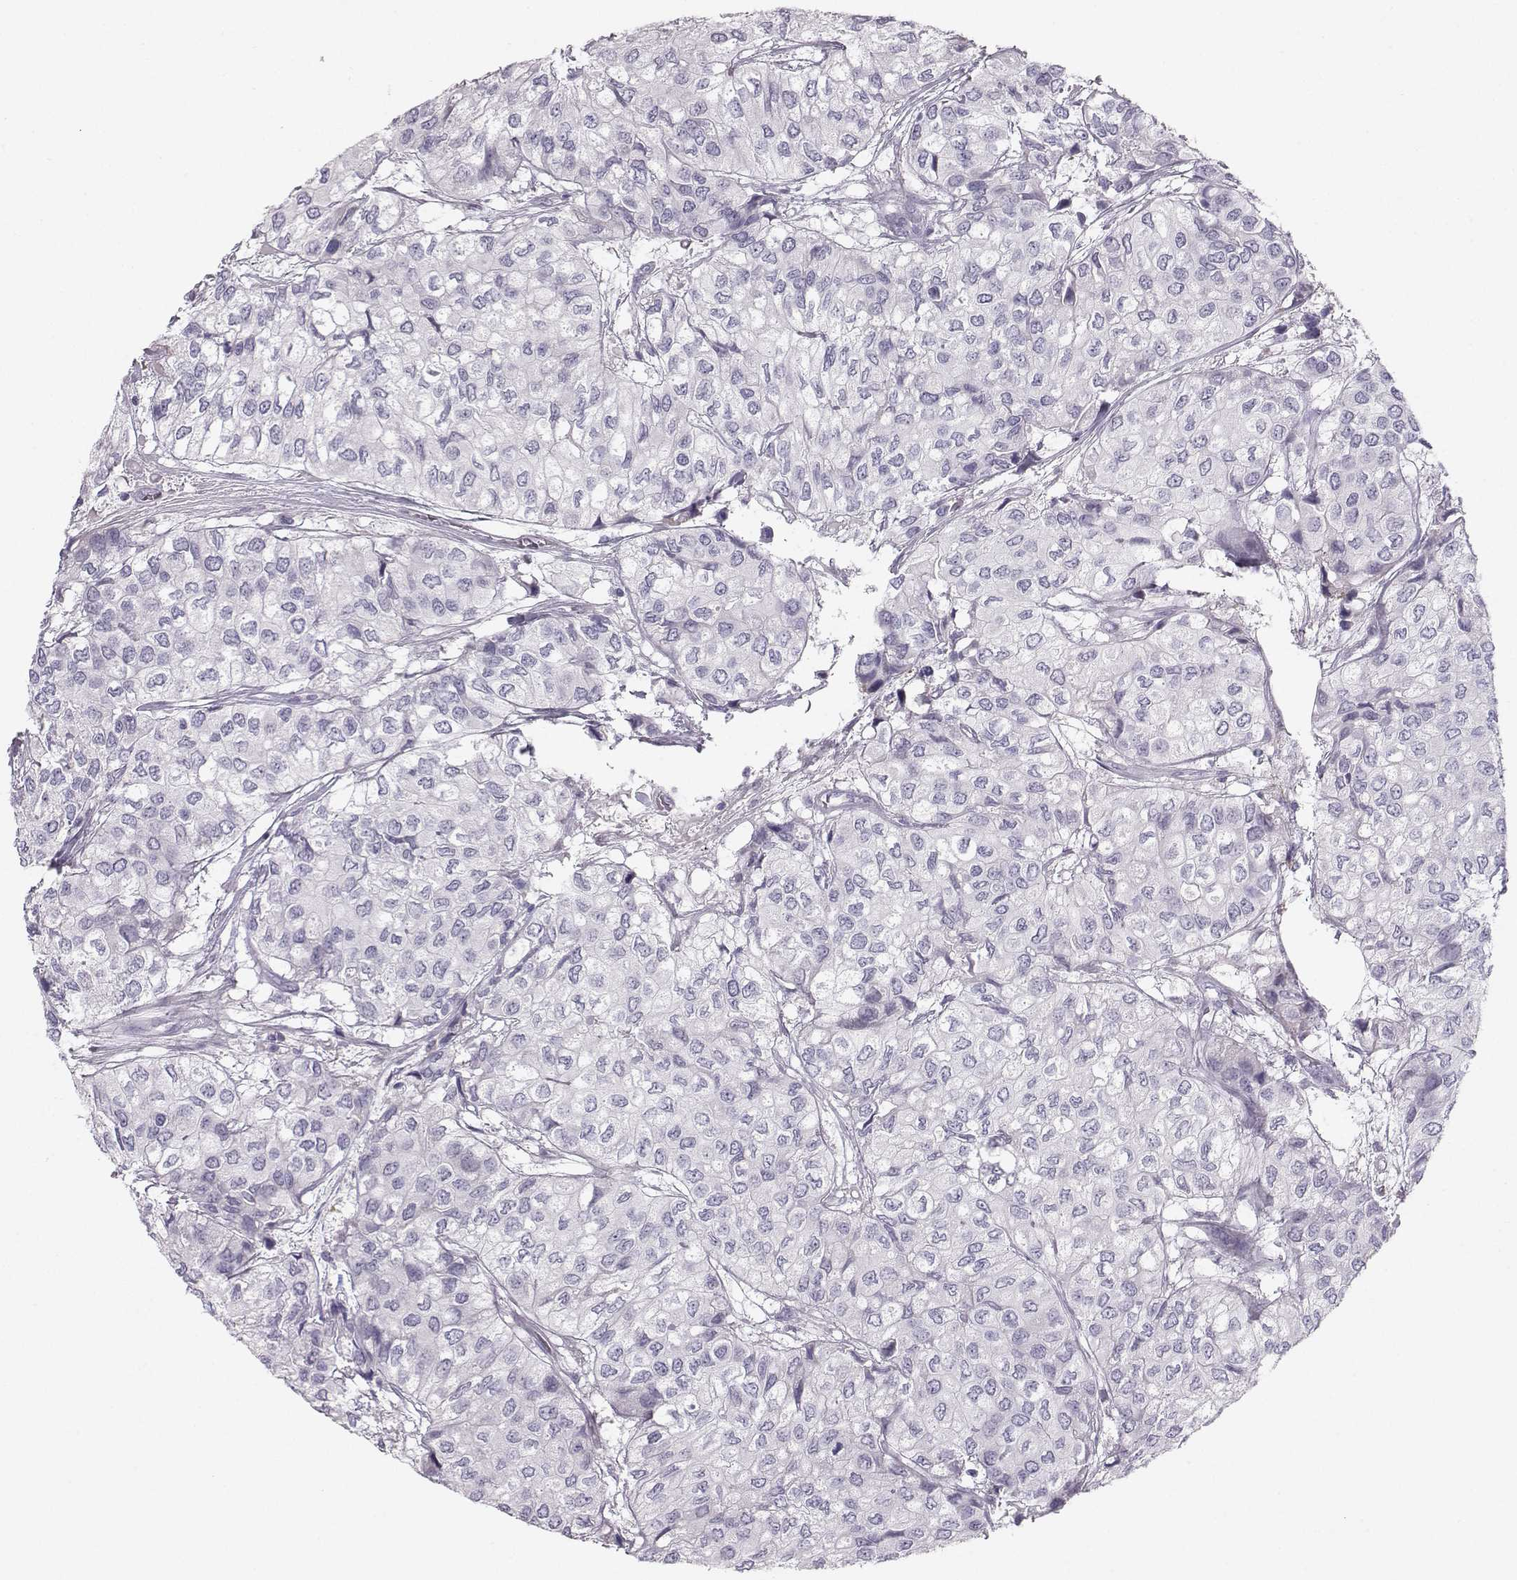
{"staining": {"intensity": "negative", "quantity": "none", "location": "none"}, "tissue": "urothelial cancer", "cell_type": "Tumor cells", "image_type": "cancer", "snomed": [{"axis": "morphology", "description": "Urothelial carcinoma, High grade"}, {"axis": "topography", "description": "Urinary bladder"}], "caption": "There is no significant expression in tumor cells of urothelial carcinoma (high-grade).", "gene": "CASR", "patient": {"sex": "male", "age": 73}}